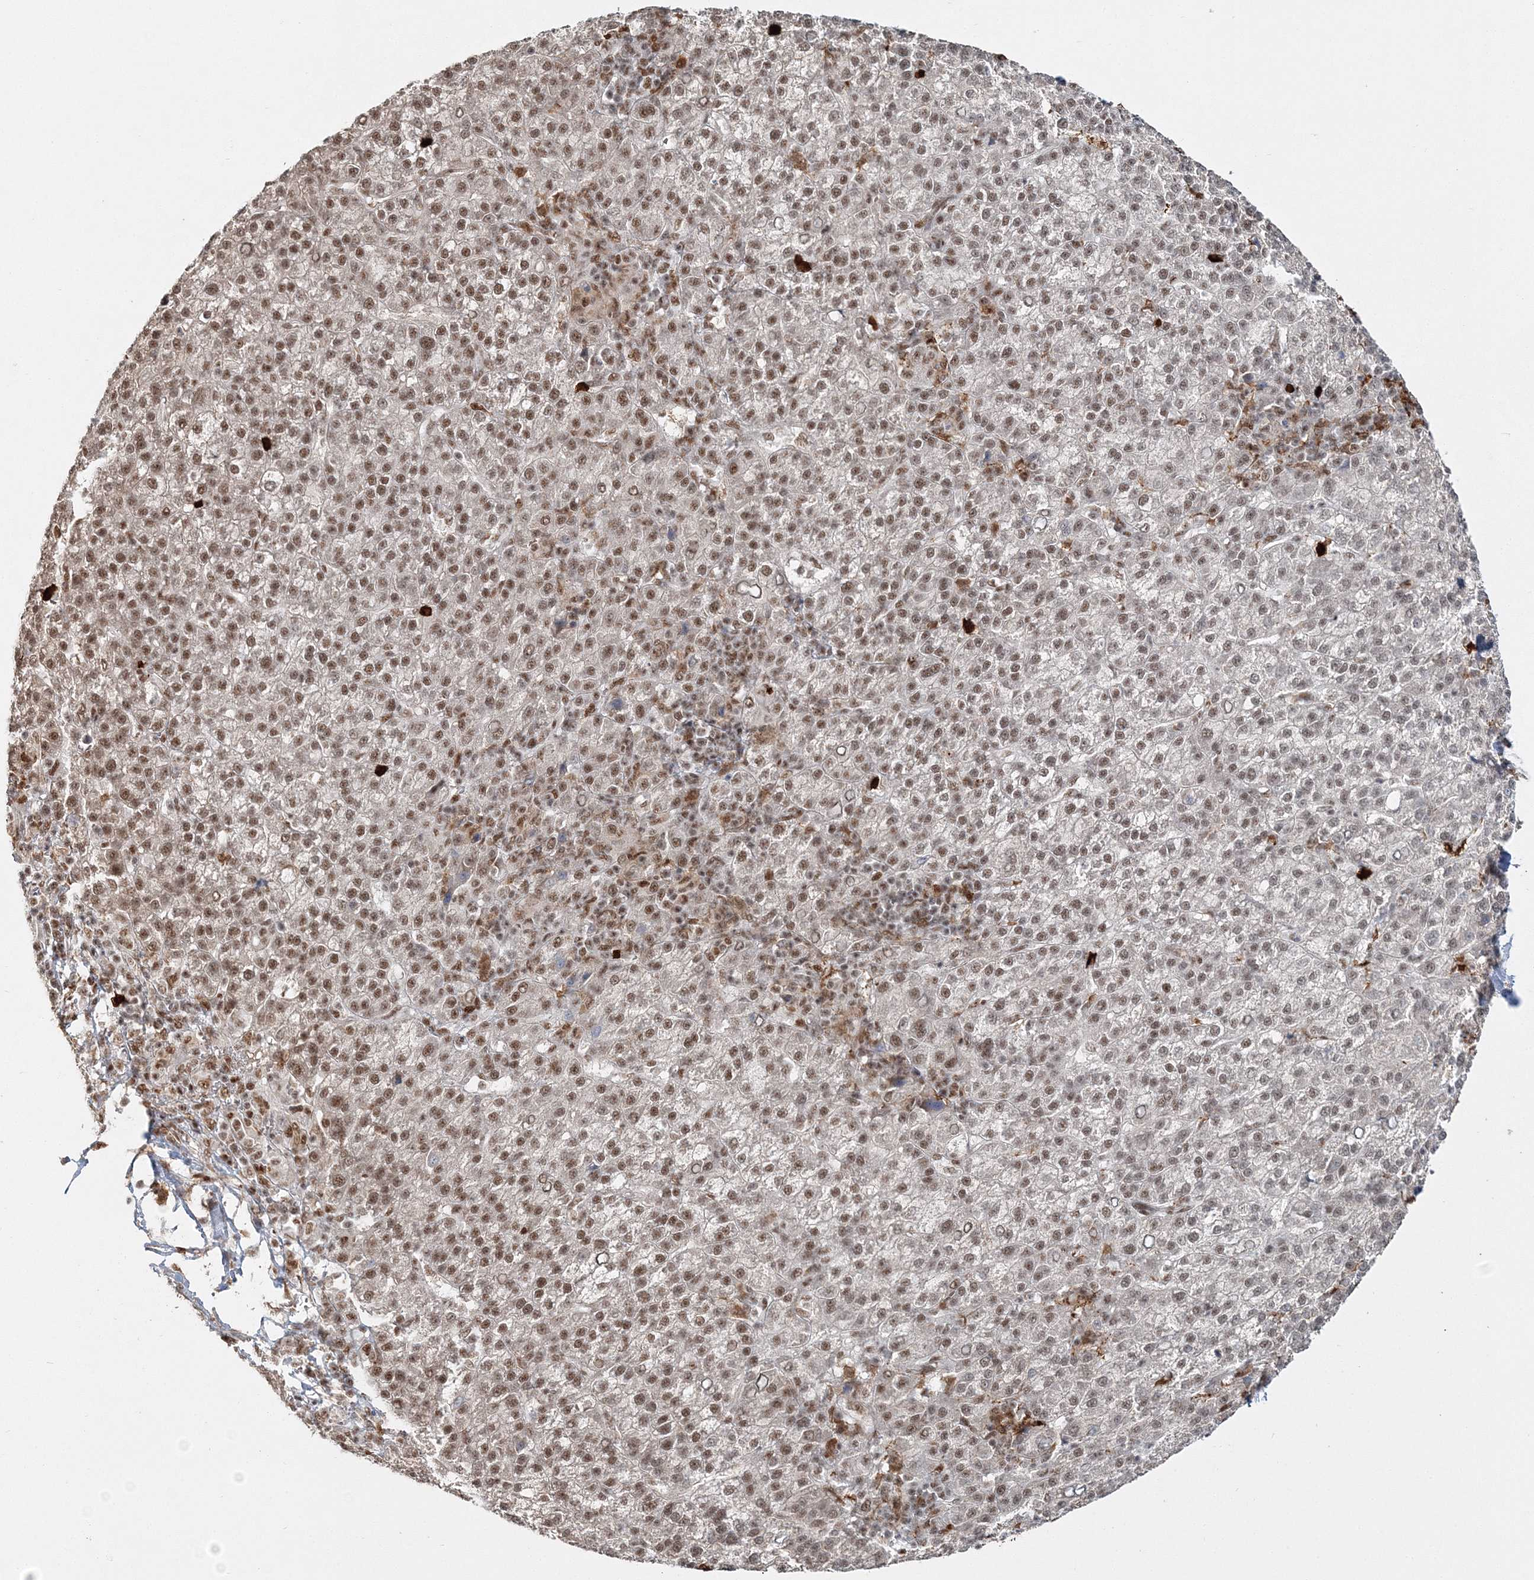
{"staining": {"intensity": "moderate", "quantity": "25%-75%", "location": "nuclear"}, "tissue": "liver cancer", "cell_type": "Tumor cells", "image_type": "cancer", "snomed": [{"axis": "morphology", "description": "Carcinoma, Hepatocellular, NOS"}, {"axis": "topography", "description": "Liver"}], "caption": "IHC histopathology image of neoplastic tissue: hepatocellular carcinoma (liver) stained using IHC exhibits medium levels of moderate protein expression localized specifically in the nuclear of tumor cells, appearing as a nuclear brown color.", "gene": "QRICH1", "patient": {"sex": "female", "age": 58}}